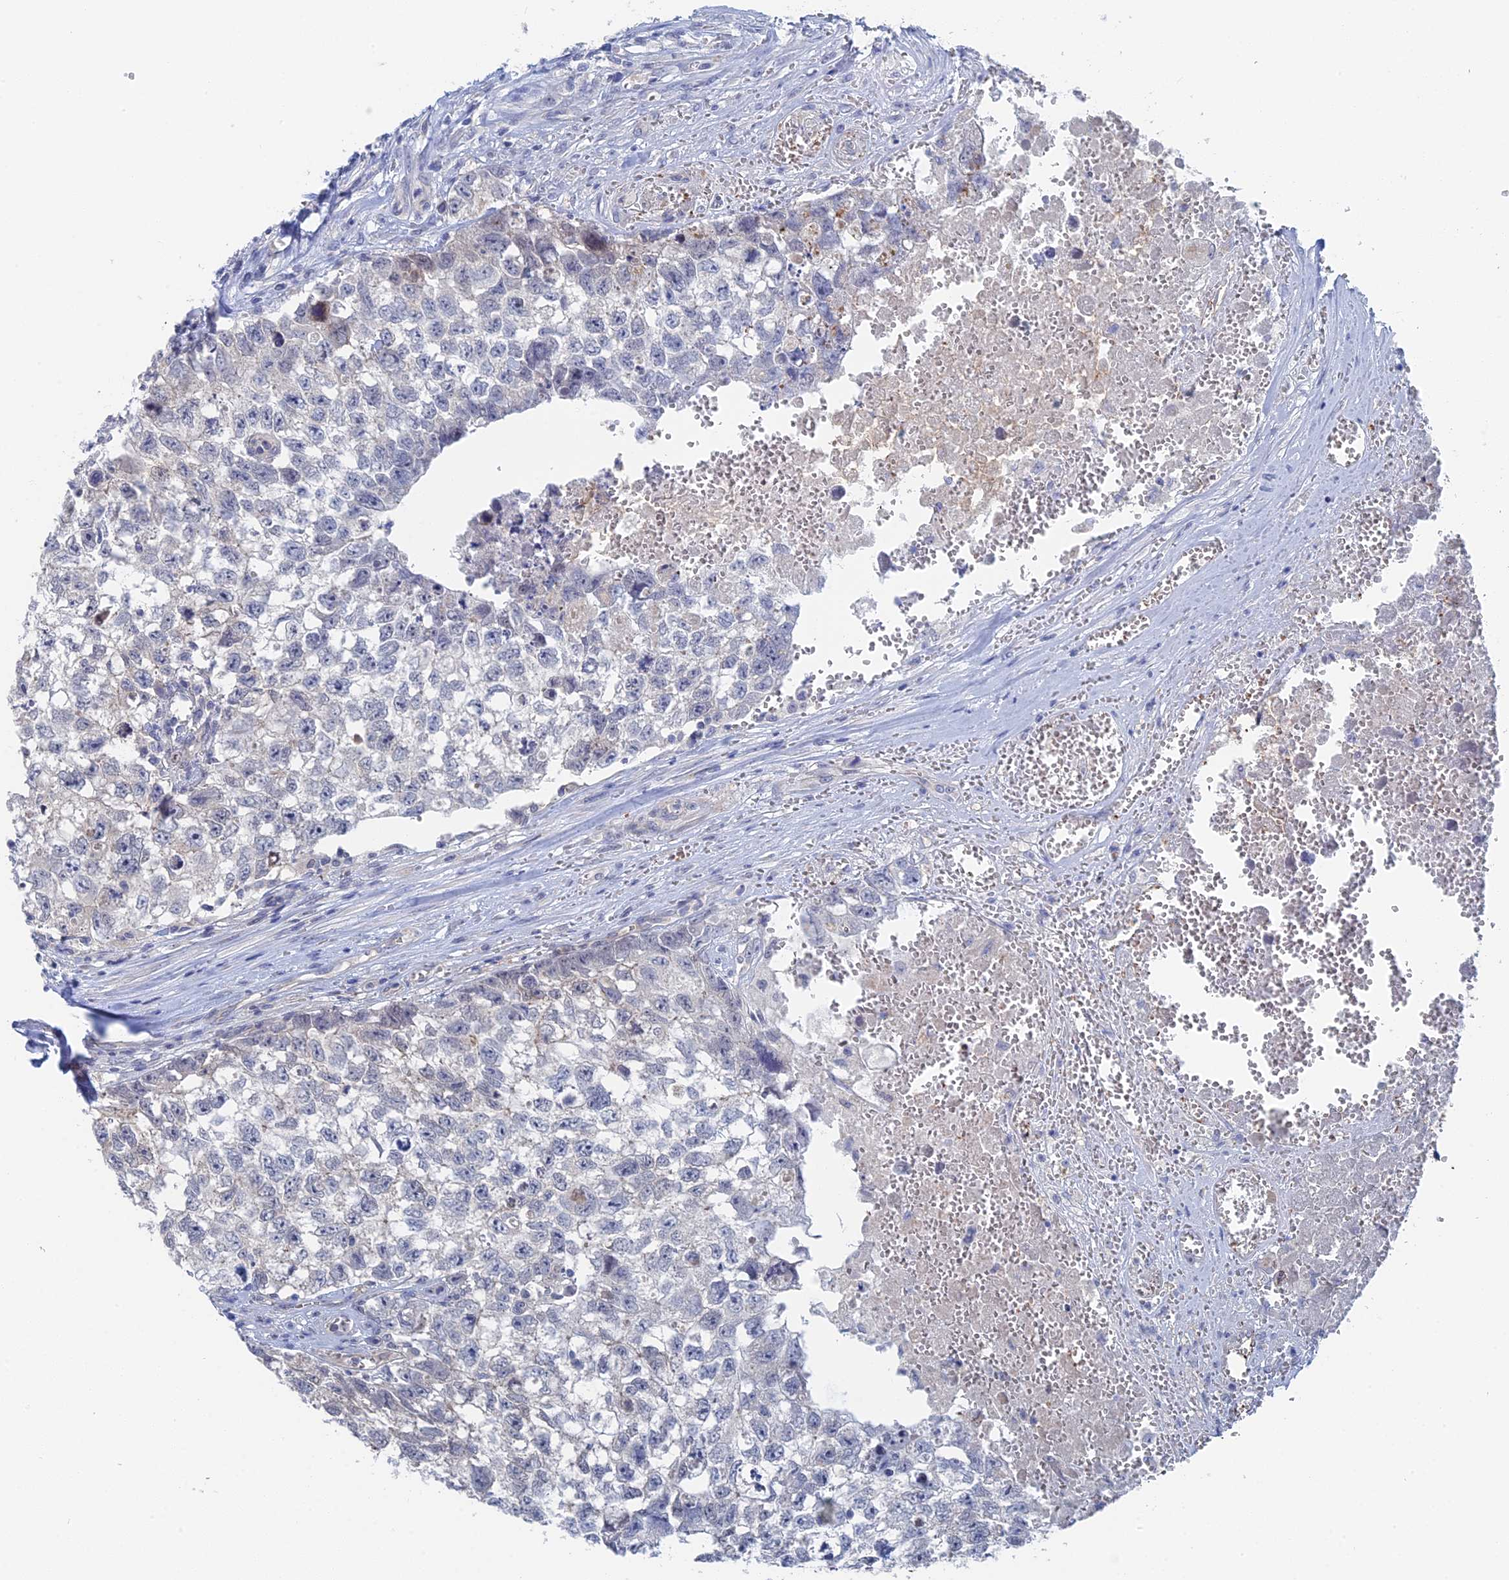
{"staining": {"intensity": "negative", "quantity": "none", "location": "none"}, "tissue": "testis cancer", "cell_type": "Tumor cells", "image_type": "cancer", "snomed": [{"axis": "morphology", "description": "Seminoma, NOS"}, {"axis": "morphology", "description": "Carcinoma, Embryonal, NOS"}, {"axis": "topography", "description": "Testis"}], "caption": "Tumor cells show no significant positivity in testis cancer (embryonal carcinoma).", "gene": "MTHFSD", "patient": {"sex": "male", "age": 29}}